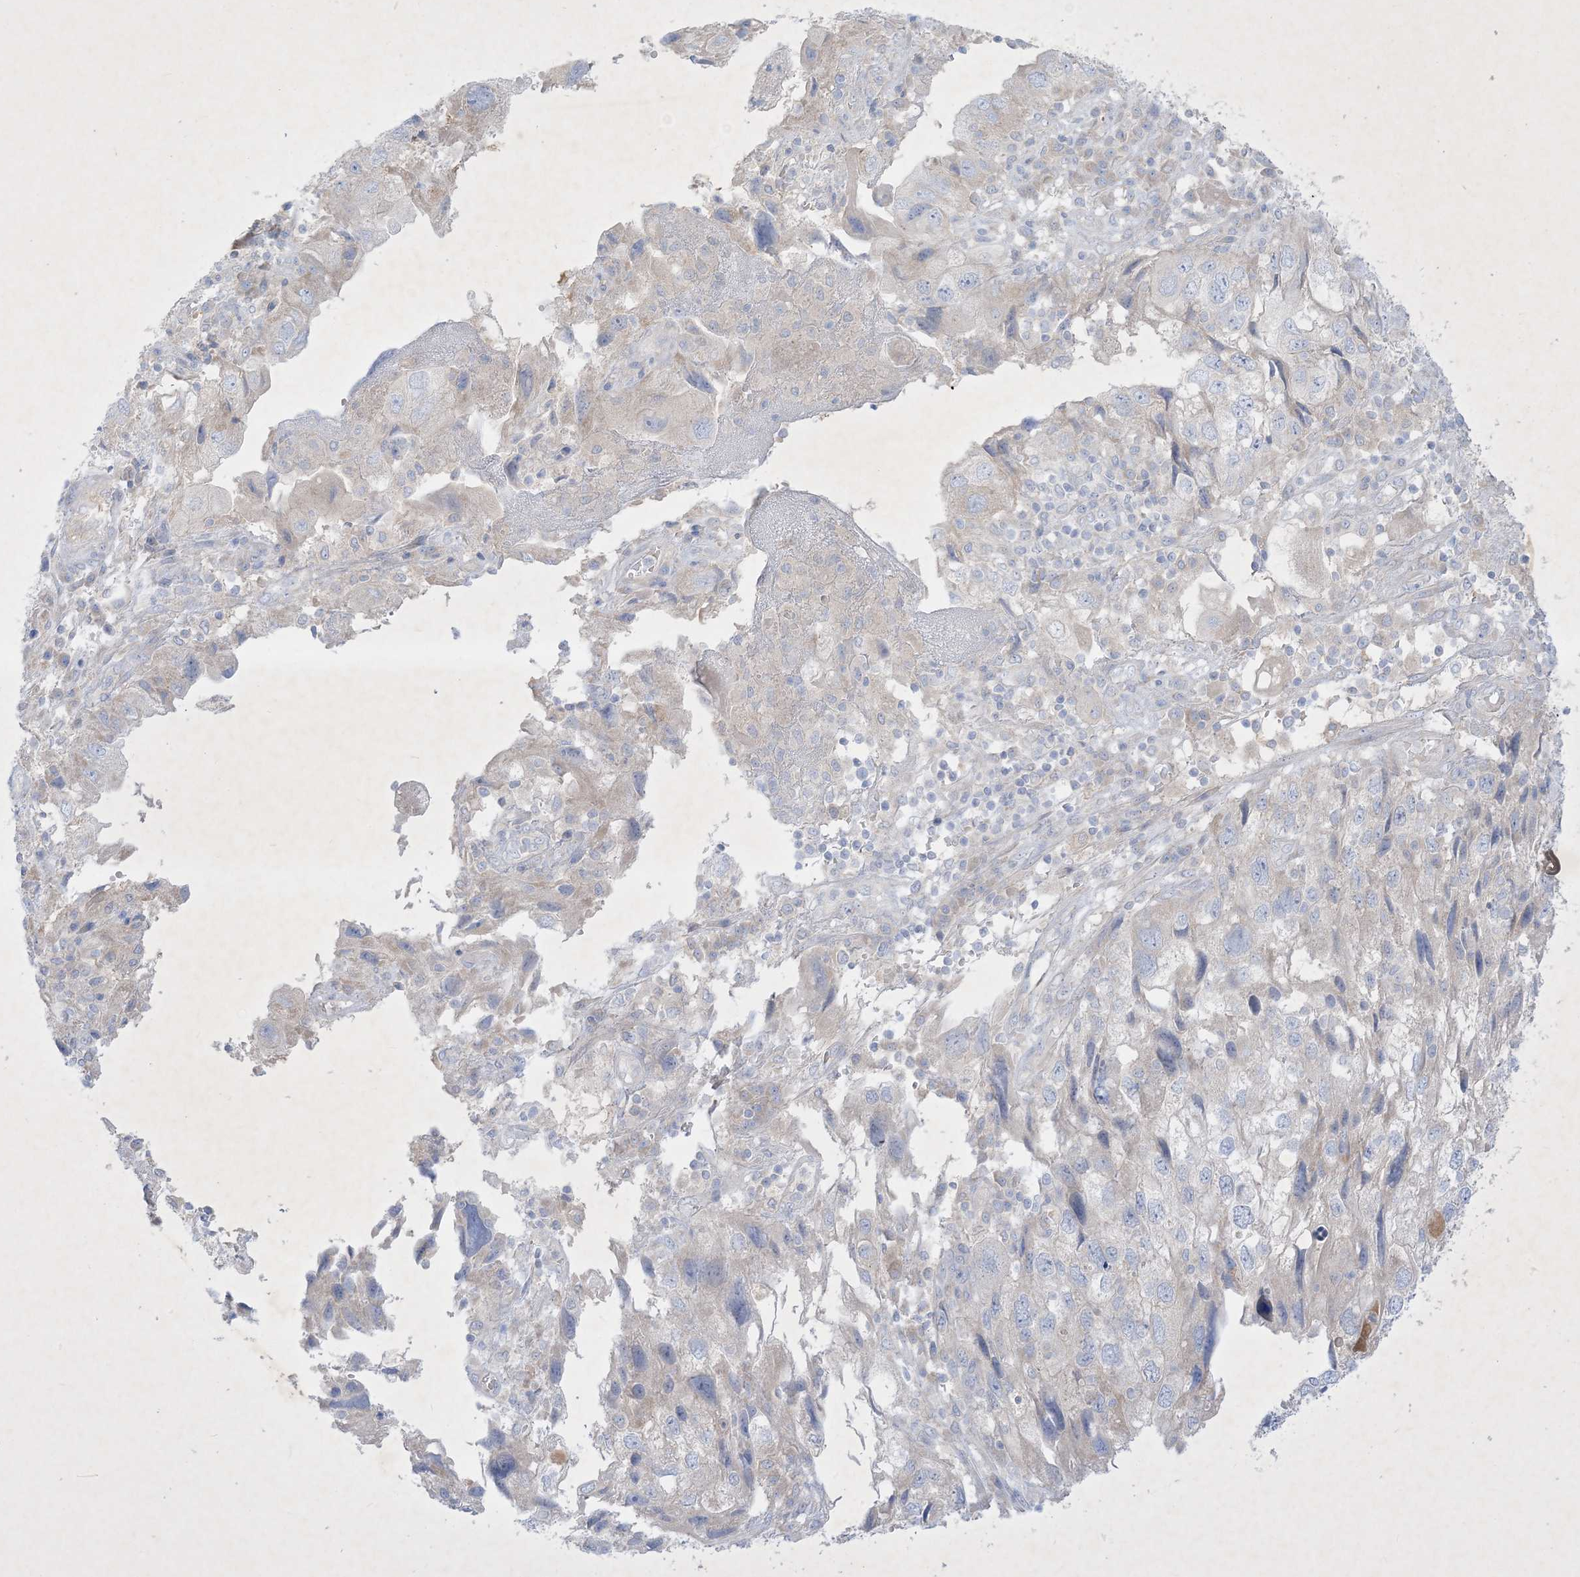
{"staining": {"intensity": "negative", "quantity": "none", "location": "none"}, "tissue": "endometrial cancer", "cell_type": "Tumor cells", "image_type": "cancer", "snomed": [{"axis": "morphology", "description": "Adenocarcinoma, NOS"}, {"axis": "topography", "description": "Endometrium"}], "caption": "IHC of endometrial cancer (adenocarcinoma) demonstrates no staining in tumor cells. The staining was performed using DAB (3,3'-diaminobenzidine) to visualize the protein expression in brown, while the nuclei were stained in blue with hematoxylin (Magnification: 20x).", "gene": "PLEKHA3", "patient": {"sex": "female", "age": 49}}